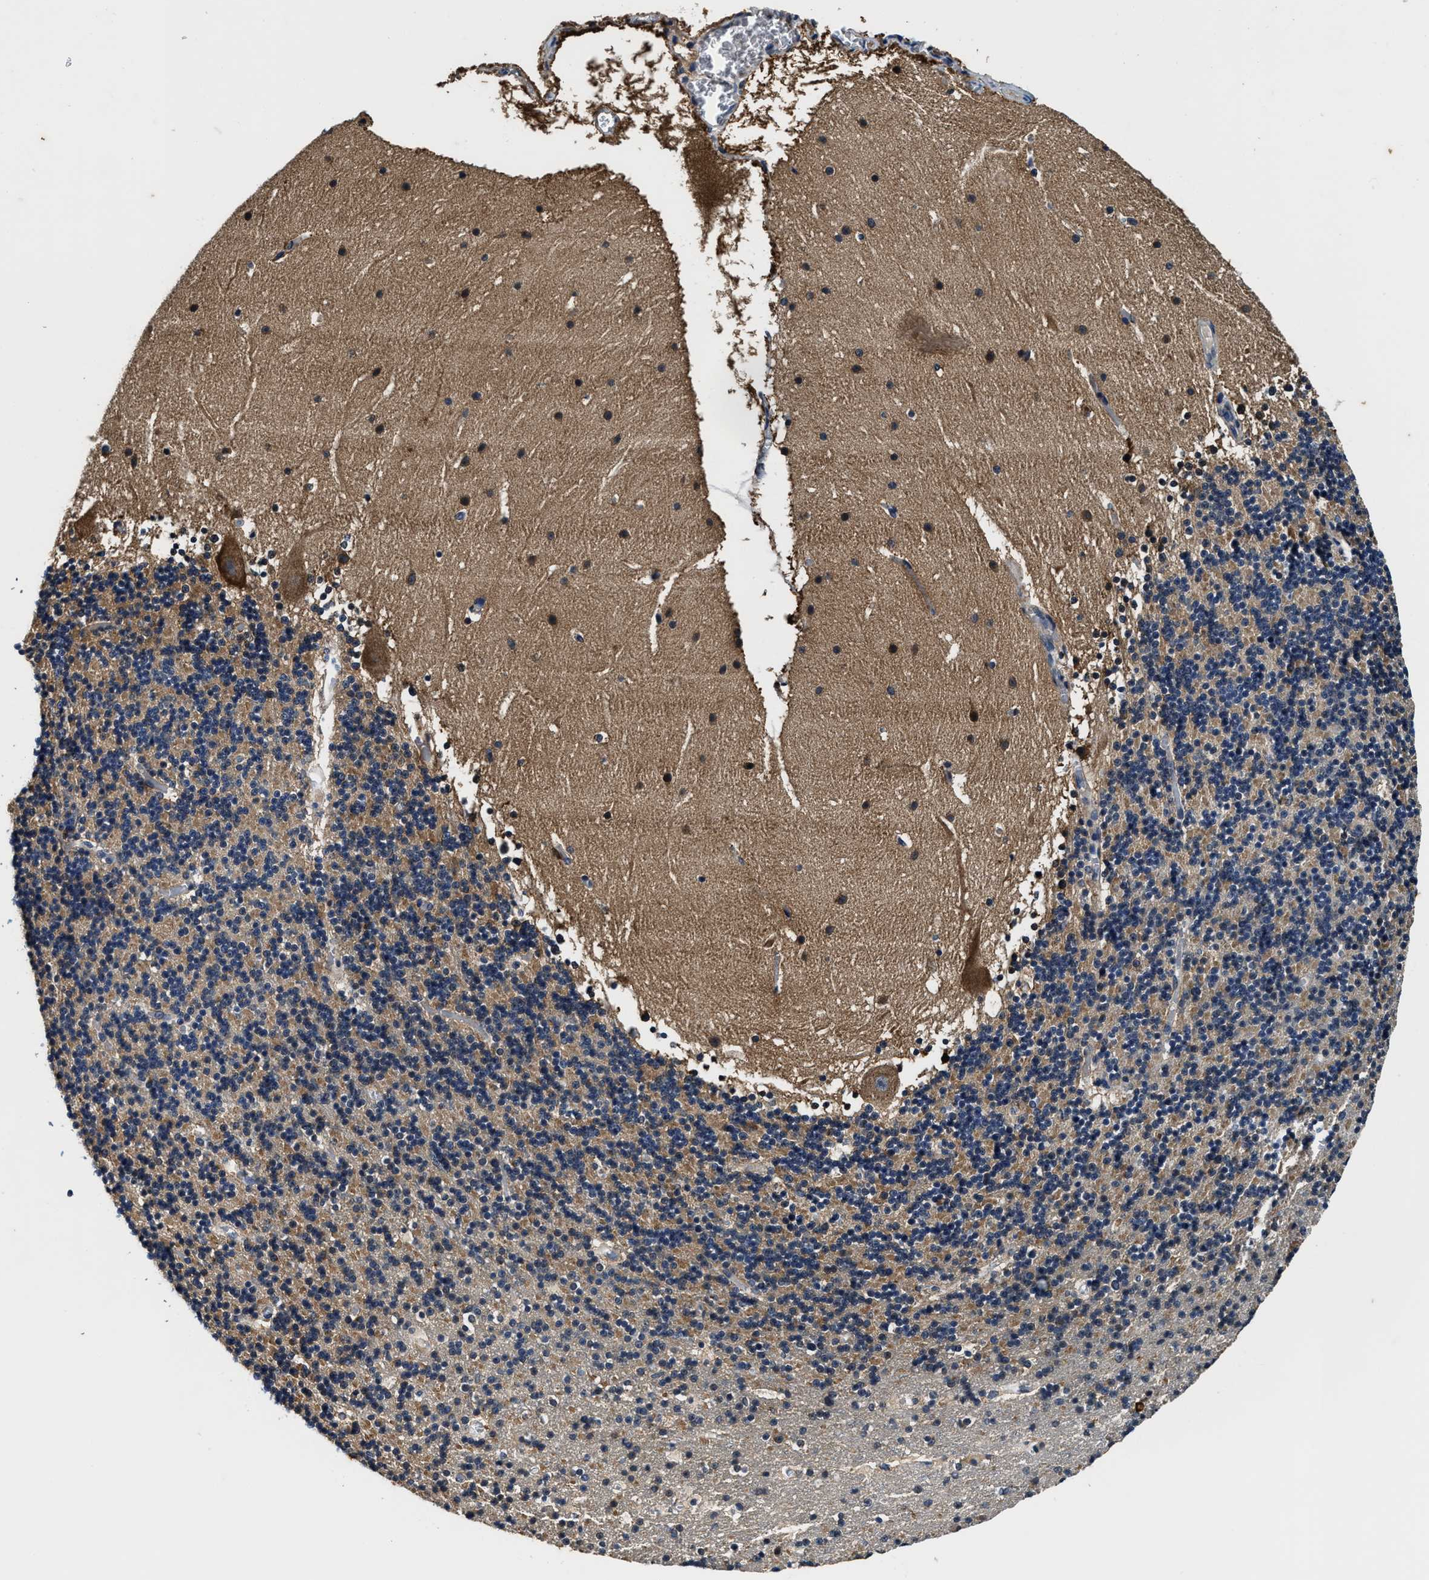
{"staining": {"intensity": "moderate", "quantity": ">75%", "location": "cytoplasmic/membranous"}, "tissue": "cerebellum", "cell_type": "Cells in granular layer", "image_type": "normal", "snomed": [{"axis": "morphology", "description": "Normal tissue, NOS"}, {"axis": "topography", "description": "Cerebellum"}], "caption": "Cells in granular layer show moderate cytoplasmic/membranous positivity in approximately >75% of cells in benign cerebellum. The protein of interest is stained brown, and the nuclei are stained in blue (DAB IHC with brightfield microscopy, high magnification).", "gene": "PI4KB", "patient": {"sex": "male", "age": 45}}